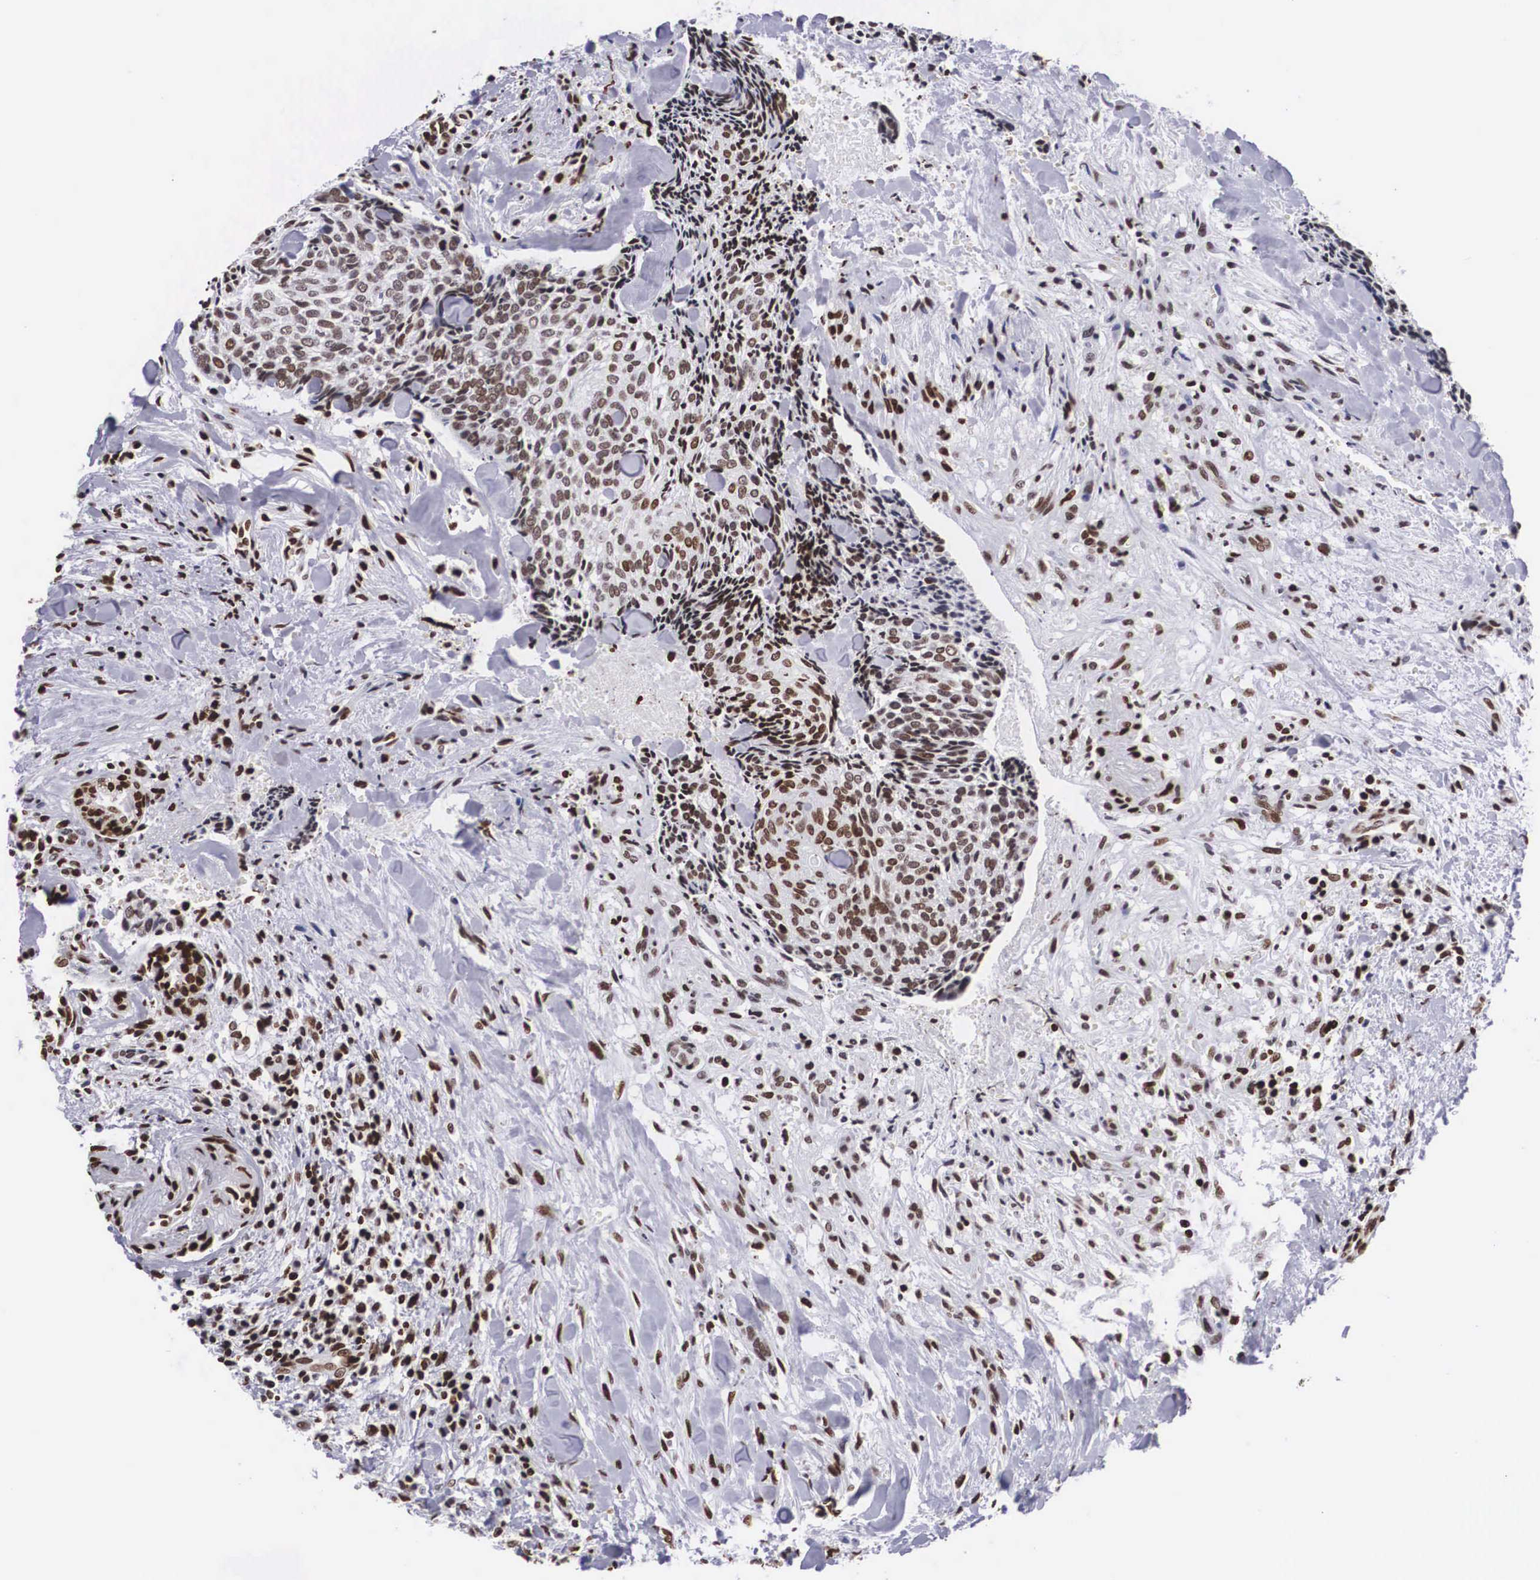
{"staining": {"intensity": "strong", "quantity": ">75%", "location": "nuclear"}, "tissue": "head and neck cancer", "cell_type": "Tumor cells", "image_type": "cancer", "snomed": [{"axis": "morphology", "description": "Squamous cell carcinoma, NOS"}, {"axis": "topography", "description": "Salivary gland"}, {"axis": "topography", "description": "Head-Neck"}], "caption": "Brown immunohistochemical staining in head and neck squamous cell carcinoma reveals strong nuclear expression in approximately >75% of tumor cells.", "gene": "MECP2", "patient": {"sex": "male", "age": 70}}